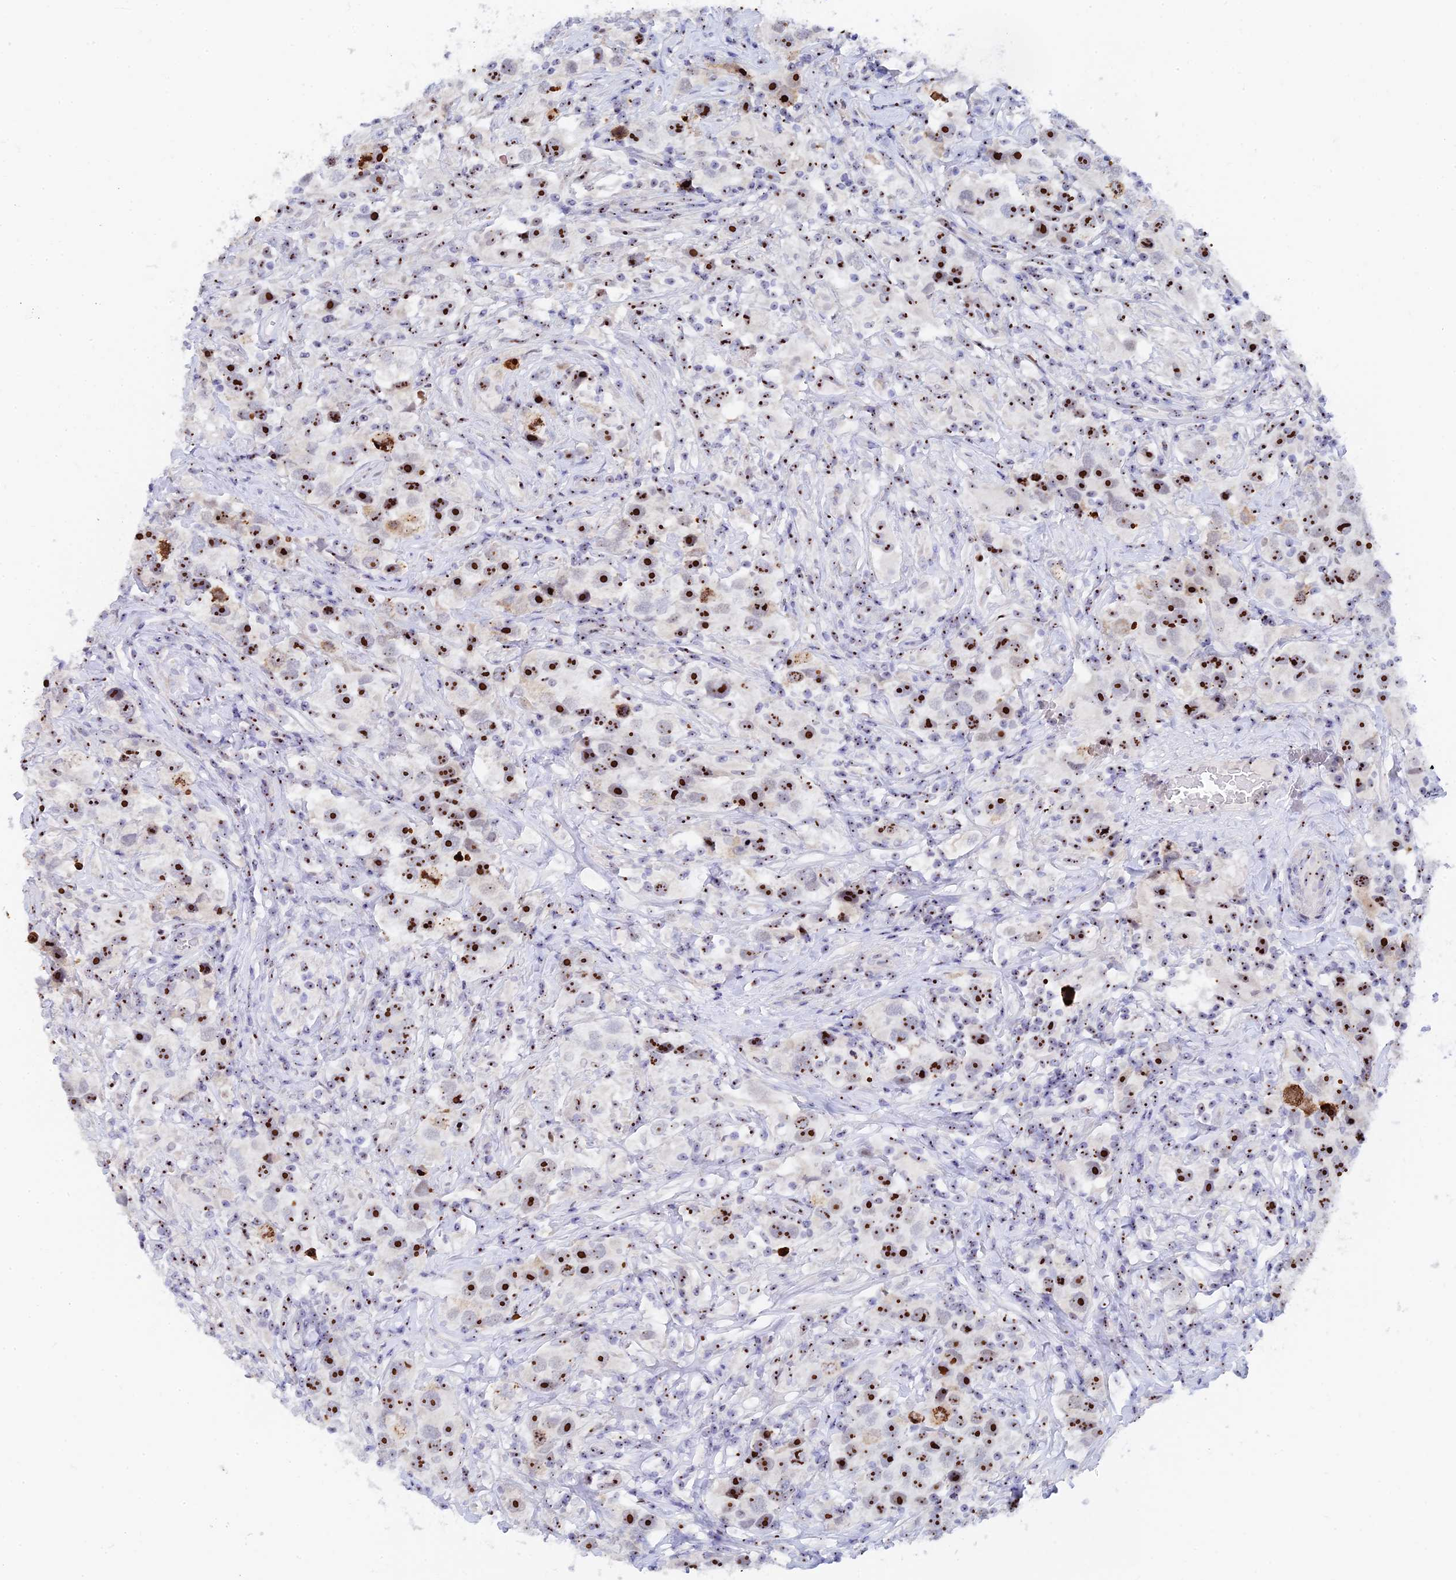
{"staining": {"intensity": "strong", "quantity": ">75%", "location": "nuclear"}, "tissue": "testis cancer", "cell_type": "Tumor cells", "image_type": "cancer", "snomed": [{"axis": "morphology", "description": "Seminoma, NOS"}, {"axis": "topography", "description": "Testis"}], "caption": "Immunohistochemistry photomicrograph of human testis seminoma stained for a protein (brown), which displays high levels of strong nuclear positivity in approximately >75% of tumor cells.", "gene": "RSL1D1", "patient": {"sex": "male", "age": 49}}